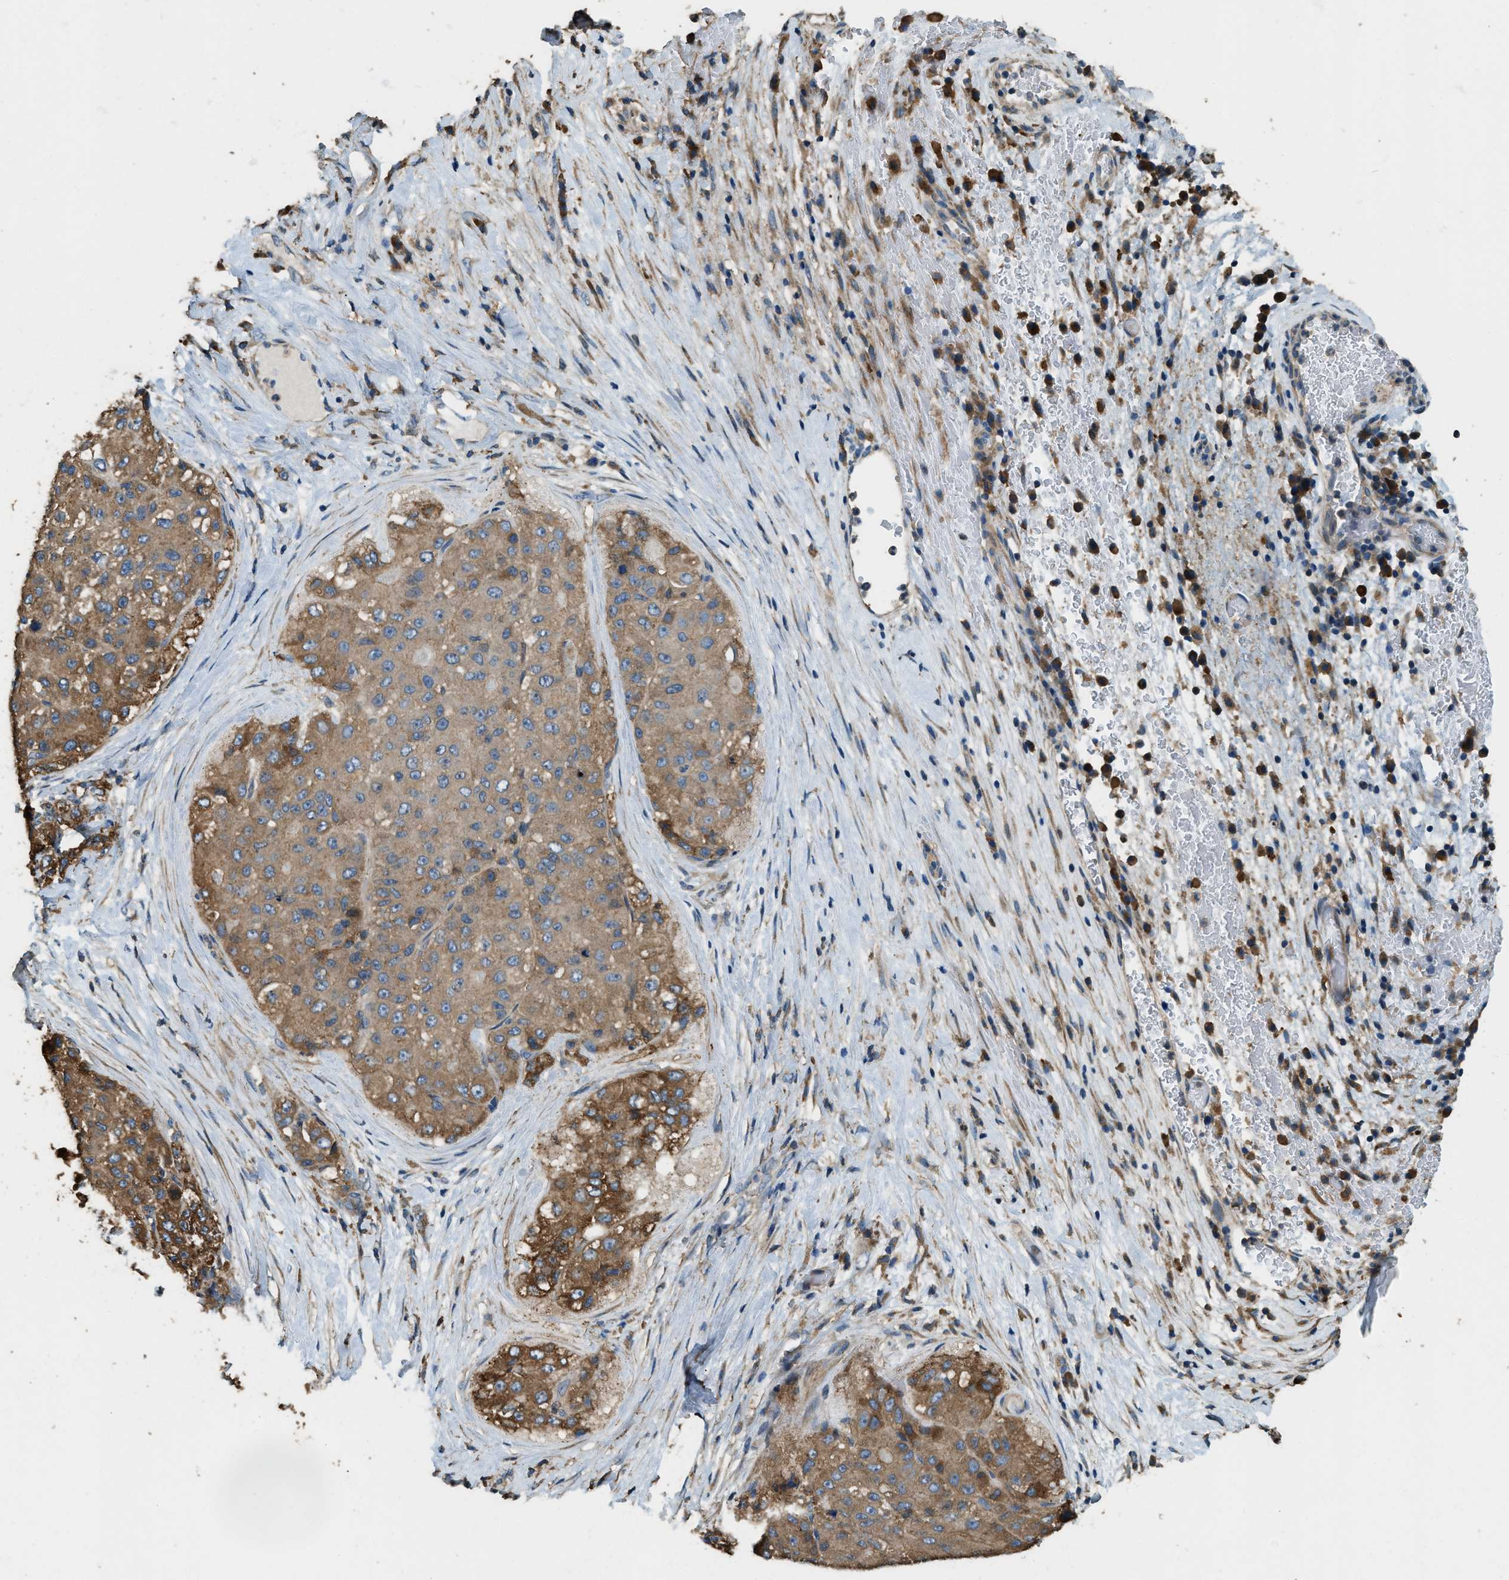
{"staining": {"intensity": "moderate", "quantity": ">75%", "location": "cytoplasmic/membranous"}, "tissue": "liver cancer", "cell_type": "Tumor cells", "image_type": "cancer", "snomed": [{"axis": "morphology", "description": "Carcinoma, Hepatocellular, NOS"}, {"axis": "topography", "description": "Liver"}], "caption": "This is a micrograph of immunohistochemistry (IHC) staining of liver cancer, which shows moderate expression in the cytoplasmic/membranous of tumor cells.", "gene": "ERGIC1", "patient": {"sex": "male", "age": 80}}